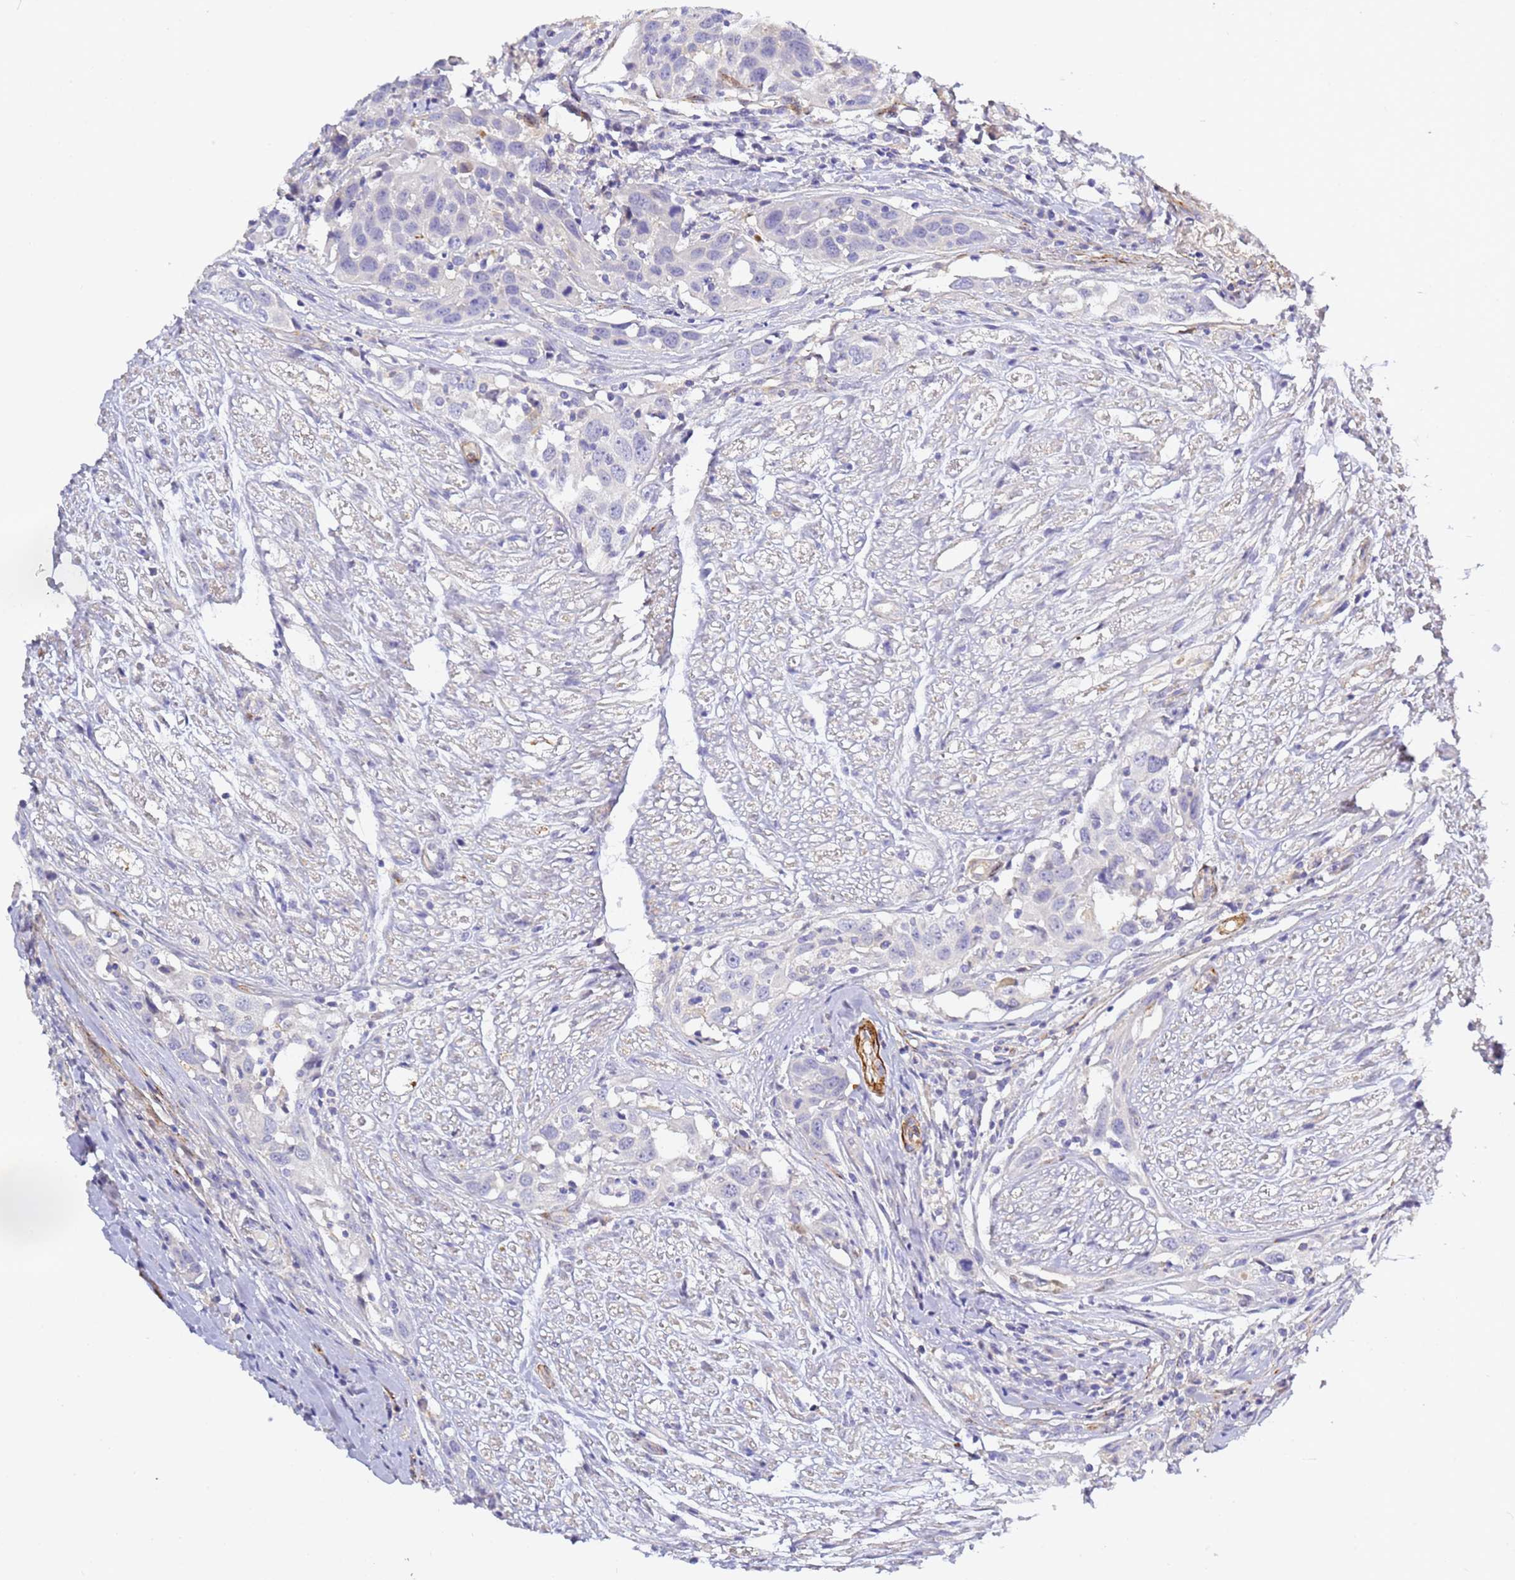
{"staining": {"intensity": "negative", "quantity": "none", "location": "none"}, "tissue": "head and neck cancer", "cell_type": "Tumor cells", "image_type": "cancer", "snomed": [{"axis": "morphology", "description": "Squamous cell carcinoma, NOS"}, {"axis": "topography", "description": "Oral tissue"}, {"axis": "topography", "description": "Head-Neck"}], "caption": "This is a image of immunohistochemistry staining of head and neck cancer (squamous cell carcinoma), which shows no expression in tumor cells.", "gene": "CFH", "patient": {"sex": "female", "age": 50}}